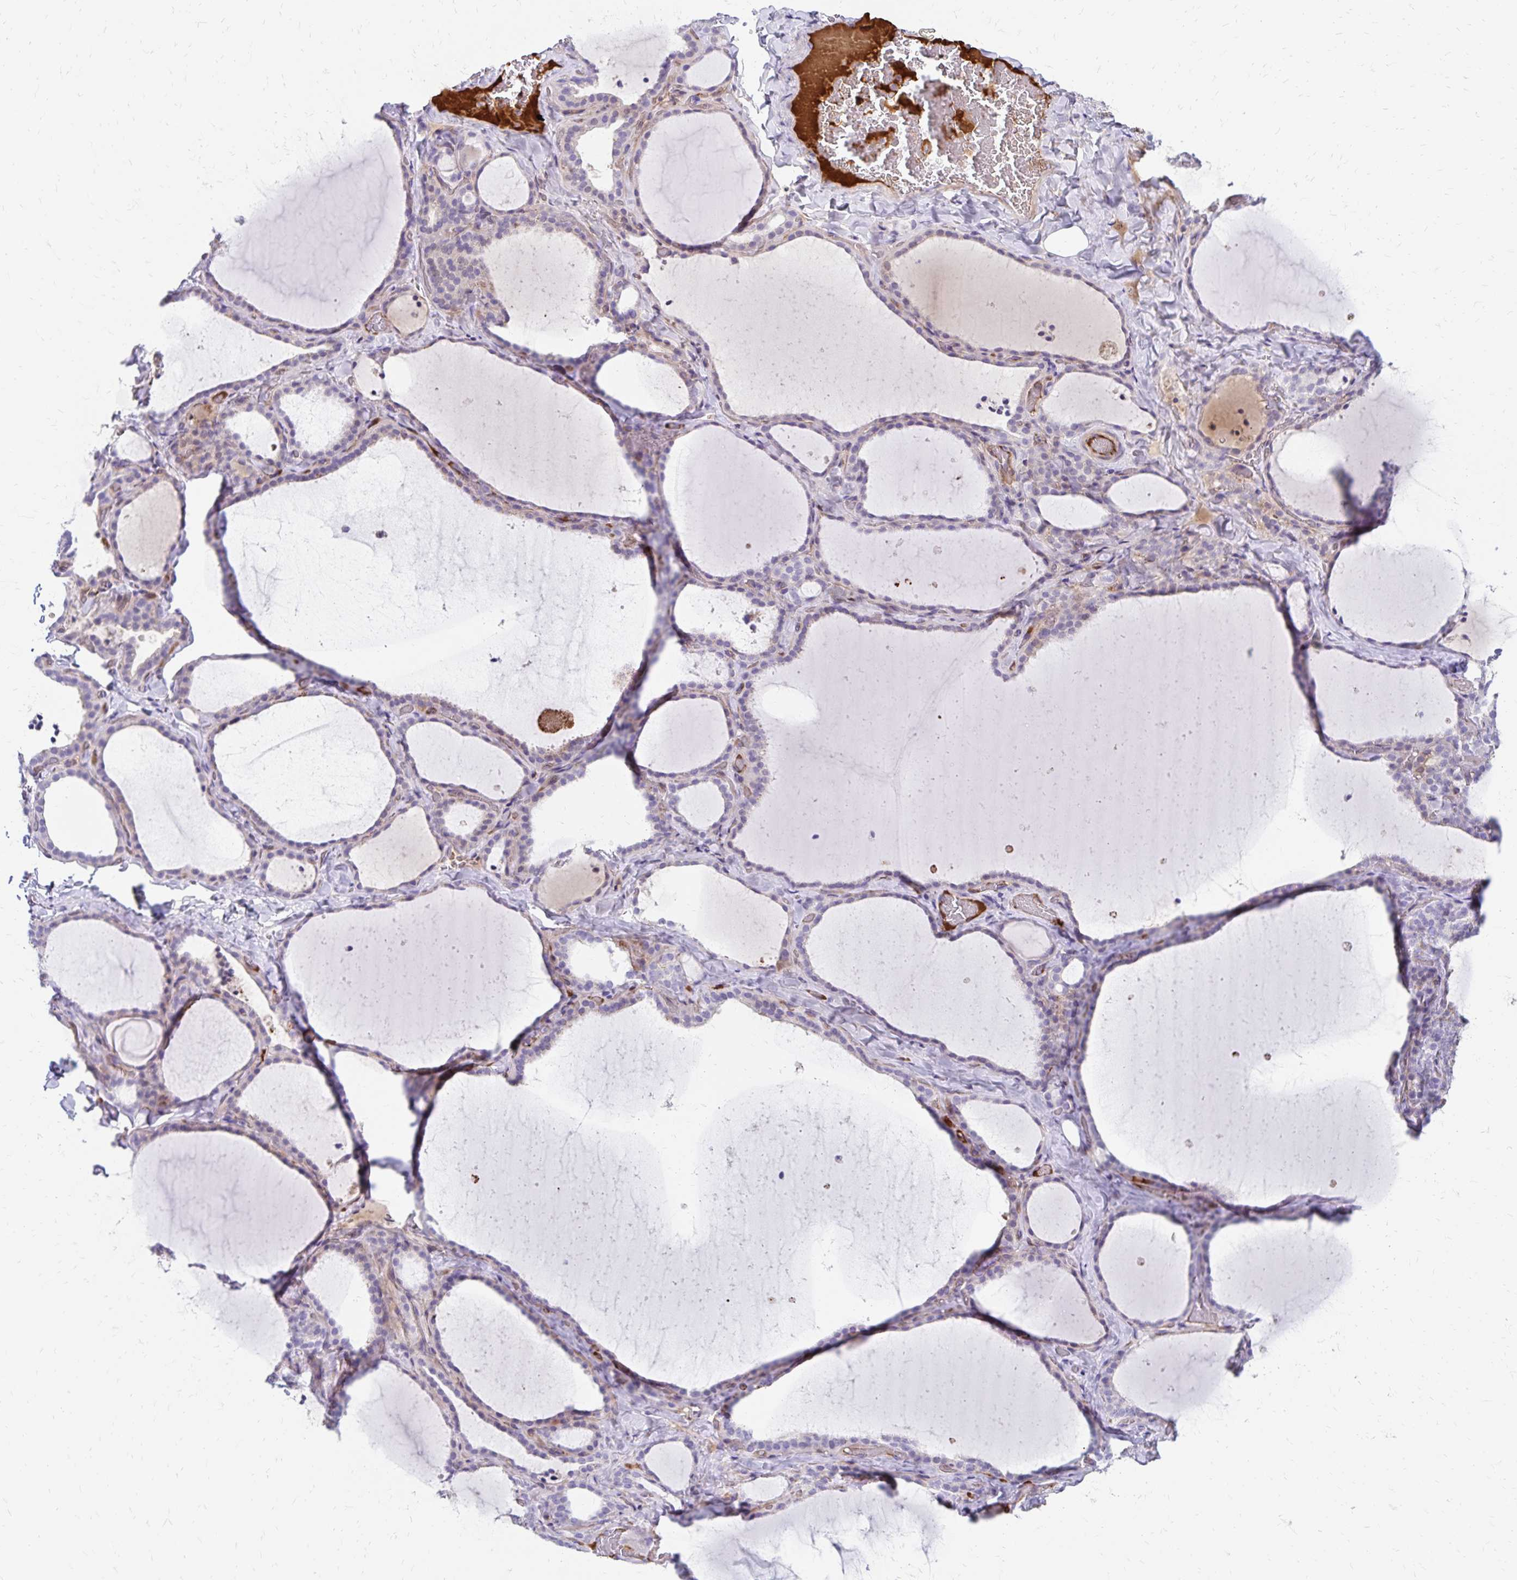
{"staining": {"intensity": "negative", "quantity": "none", "location": "none"}, "tissue": "thyroid gland", "cell_type": "Glandular cells", "image_type": "normal", "snomed": [{"axis": "morphology", "description": "Normal tissue, NOS"}, {"axis": "topography", "description": "Thyroid gland"}], "caption": "High power microscopy photomicrograph of an immunohistochemistry (IHC) image of normal thyroid gland, revealing no significant staining in glandular cells. Brightfield microscopy of immunohistochemistry stained with DAB (brown) and hematoxylin (blue), captured at high magnification.", "gene": "NECAP1", "patient": {"sex": "female", "age": 22}}